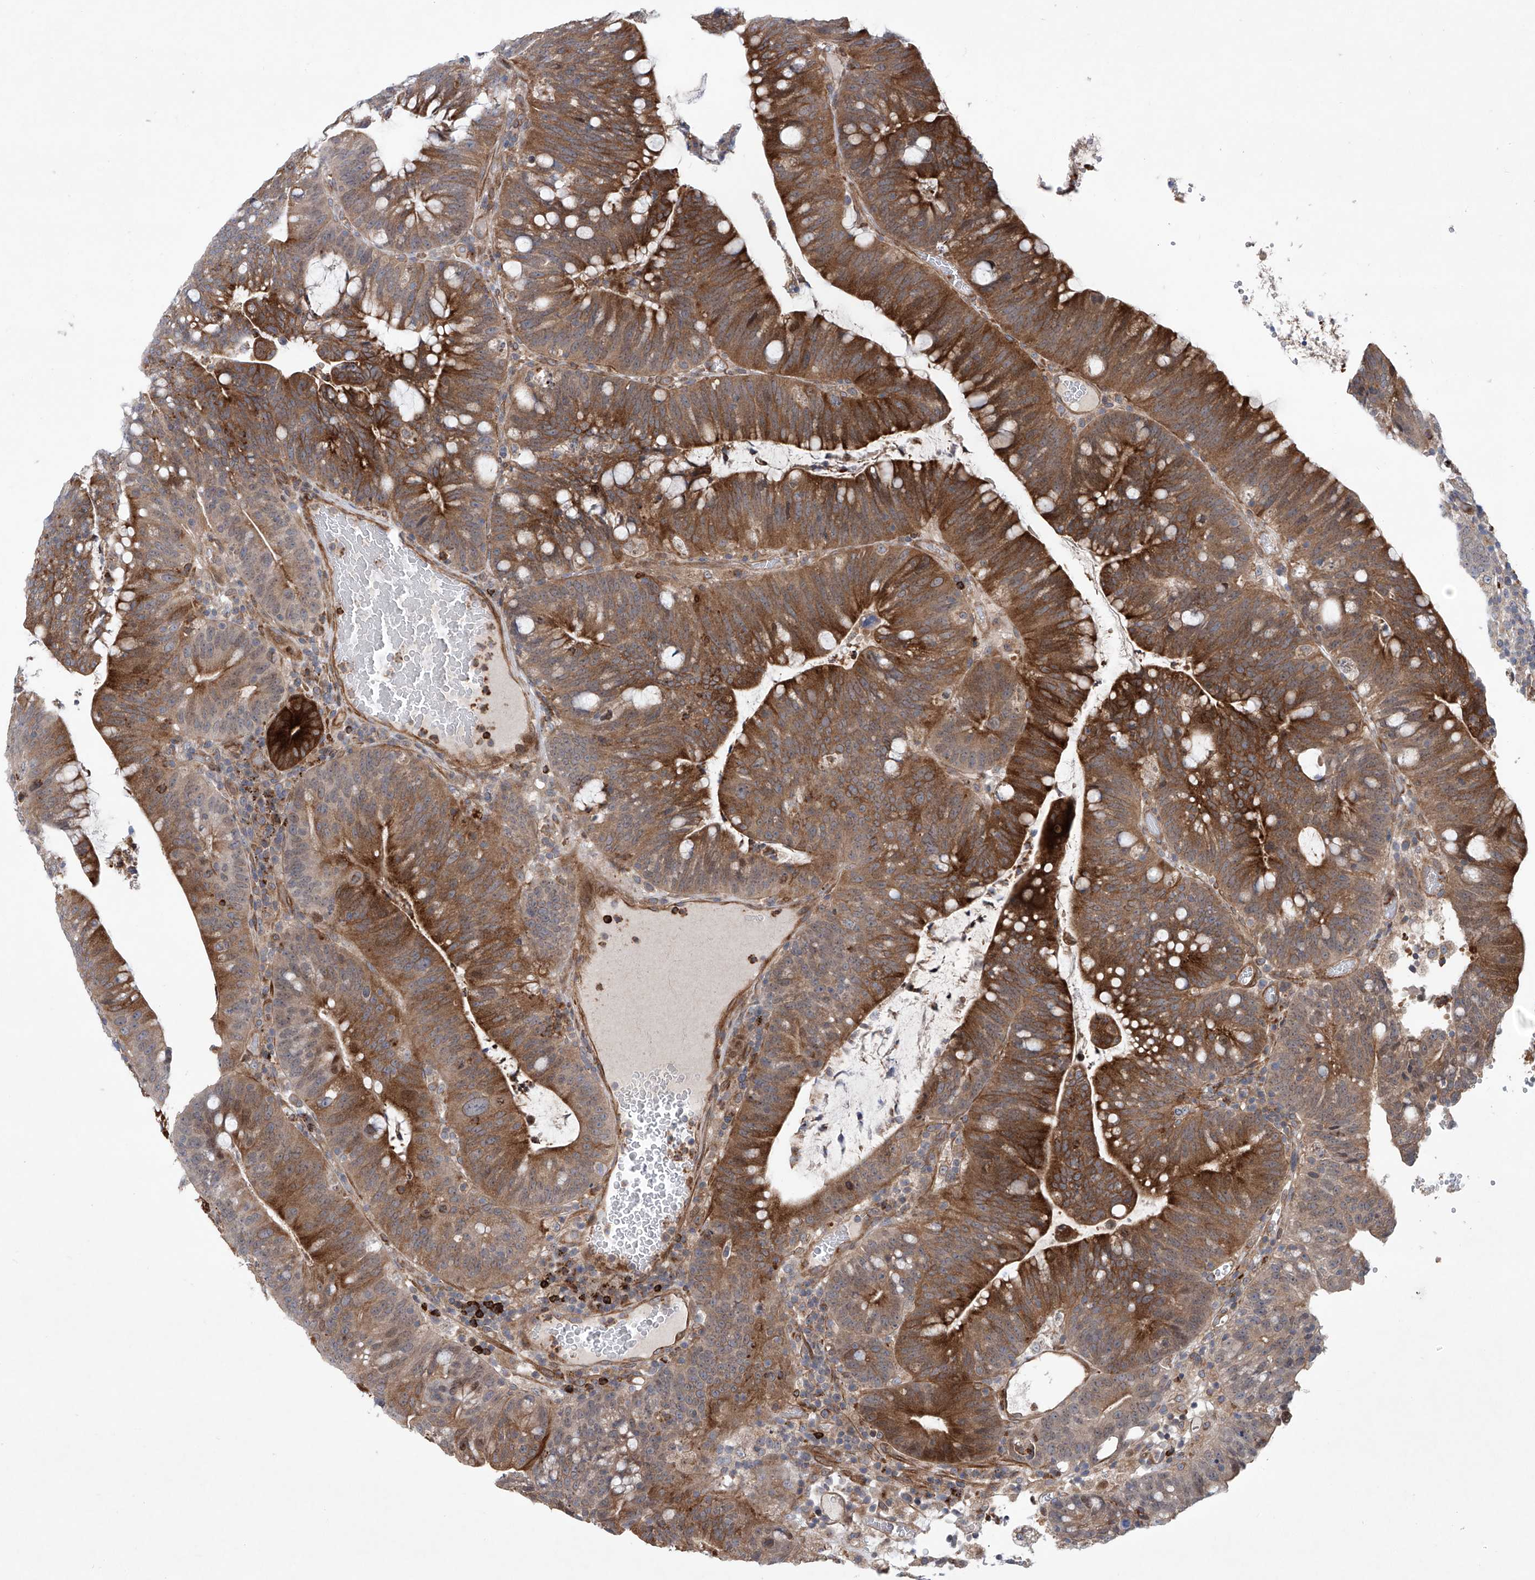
{"staining": {"intensity": "strong", "quantity": ">75%", "location": "cytoplasmic/membranous"}, "tissue": "colorectal cancer", "cell_type": "Tumor cells", "image_type": "cancer", "snomed": [{"axis": "morphology", "description": "Adenocarcinoma, NOS"}, {"axis": "topography", "description": "Colon"}], "caption": "High-magnification brightfield microscopy of colorectal adenocarcinoma stained with DAB (brown) and counterstained with hematoxylin (blue). tumor cells exhibit strong cytoplasmic/membranous positivity is identified in approximately>75% of cells.", "gene": "KLC4", "patient": {"sex": "female", "age": 66}}